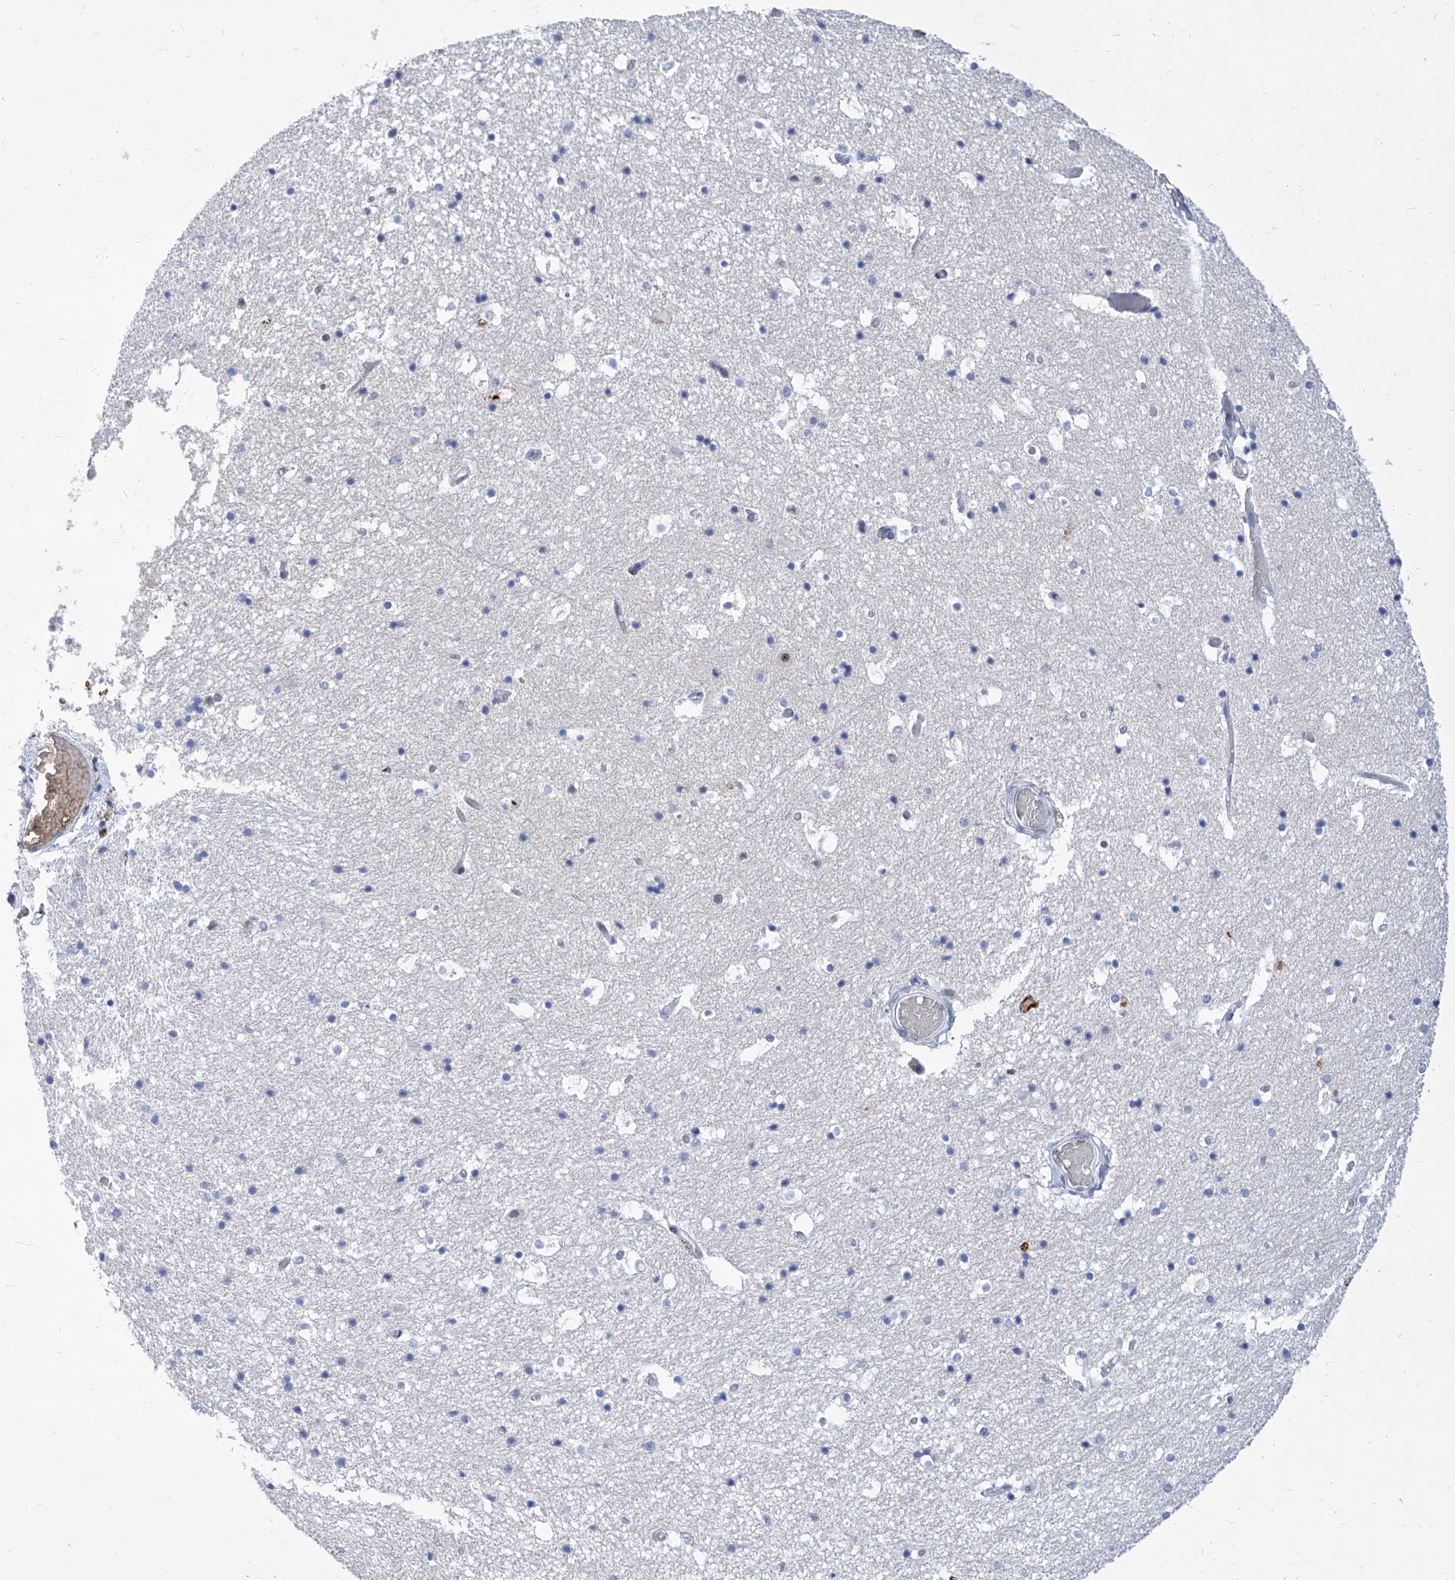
{"staining": {"intensity": "negative", "quantity": "none", "location": "none"}, "tissue": "hippocampus", "cell_type": "Glial cells", "image_type": "normal", "snomed": [{"axis": "morphology", "description": "Normal tissue, NOS"}, {"axis": "topography", "description": "Hippocampus"}], "caption": "The micrograph demonstrates no staining of glial cells in unremarkable hippocampus.", "gene": "SART1", "patient": {"sex": "female", "age": 52}}